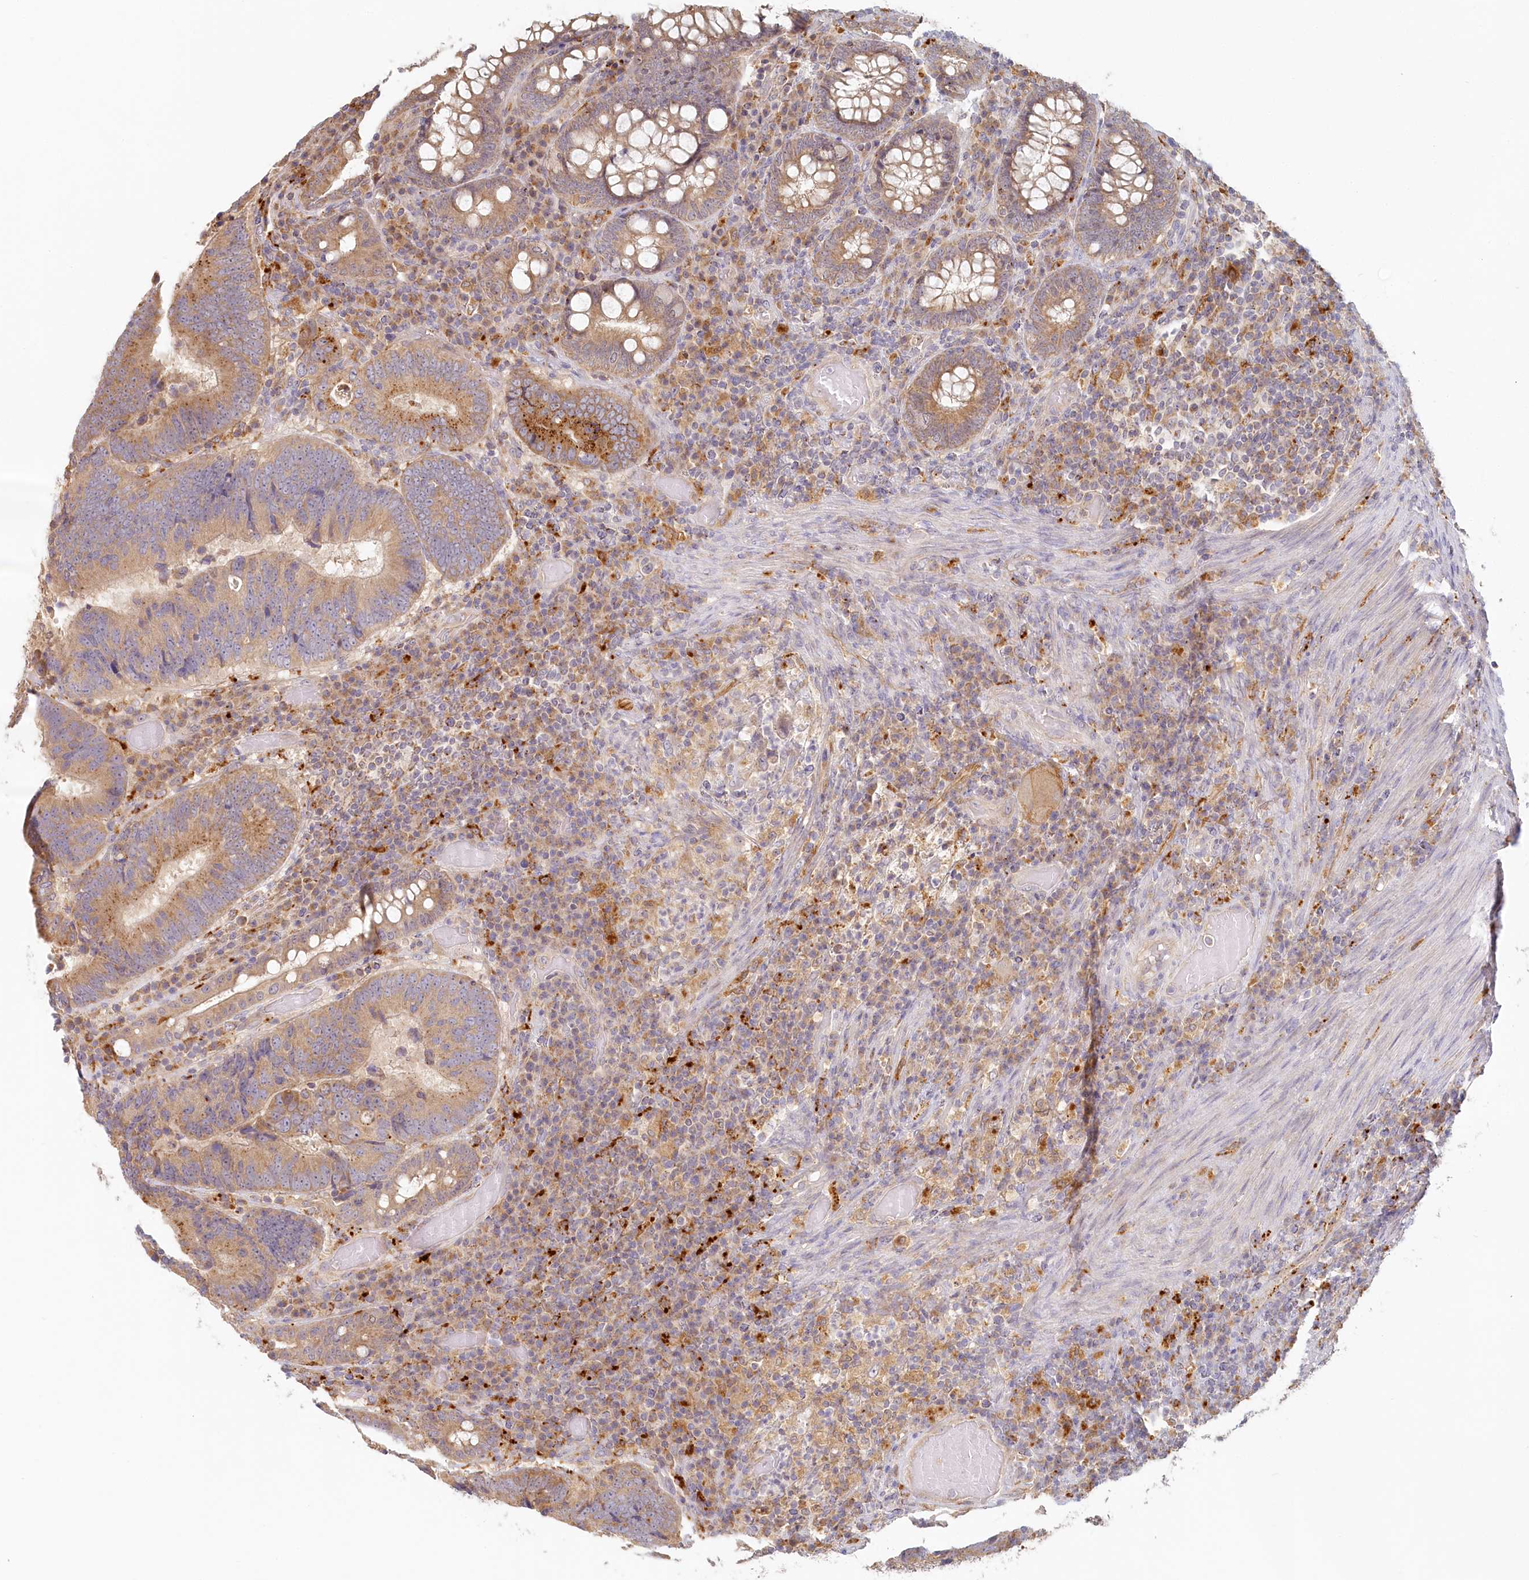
{"staining": {"intensity": "moderate", "quantity": ">75%", "location": "cytoplasmic/membranous"}, "tissue": "colorectal cancer", "cell_type": "Tumor cells", "image_type": "cancer", "snomed": [{"axis": "morphology", "description": "Adenocarcinoma, NOS"}, {"axis": "topography", "description": "Colon"}], "caption": "Protein analysis of adenocarcinoma (colorectal) tissue exhibits moderate cytoplasmic/membranous positivity in about >75% of tumor cells.", "gene": "VSIG1", "patient": {"sex": "female", "age": 78}}